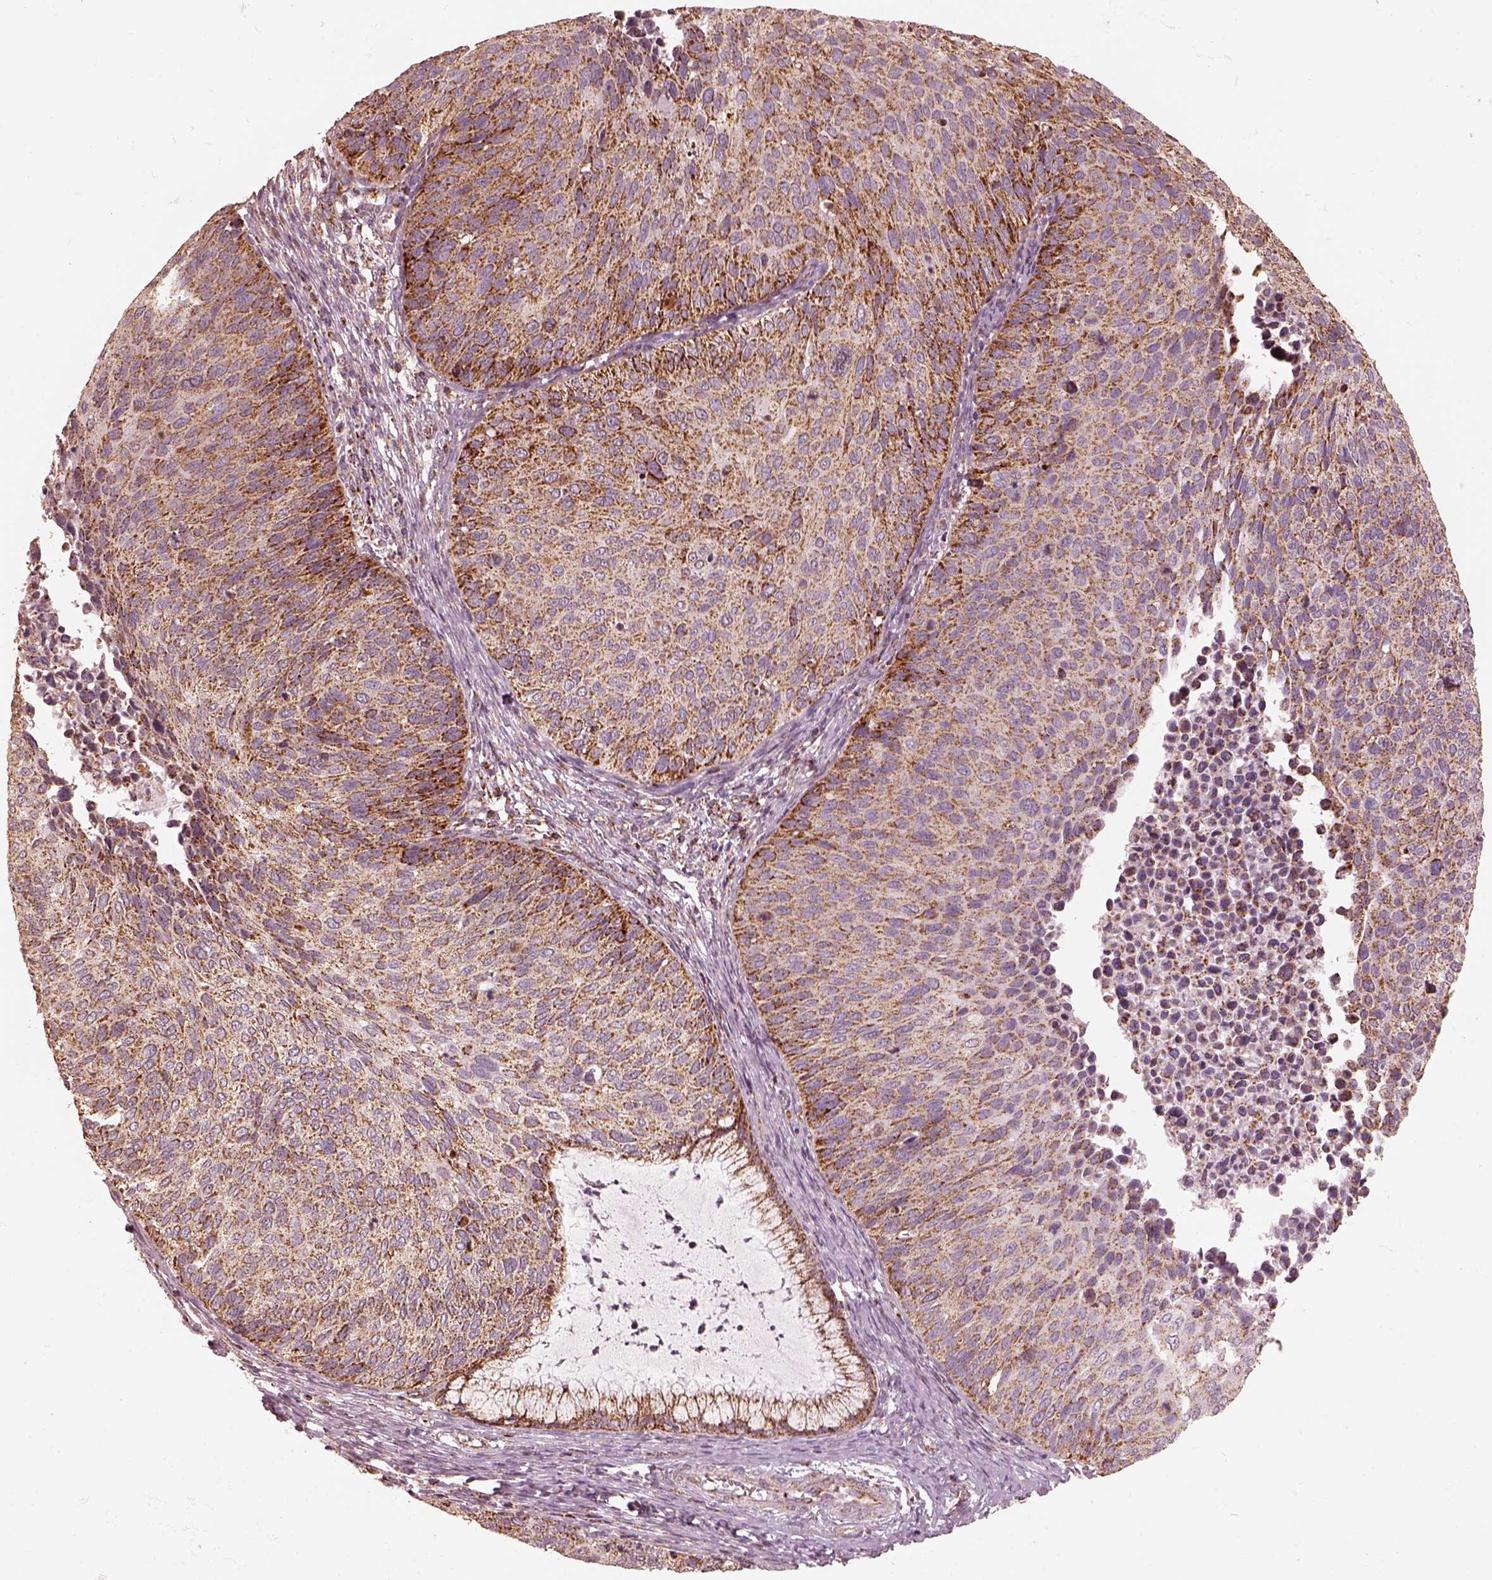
{"staining": {"intensity": "moderate", "quantity": ">75%", "location": "cytoplasmic/membranous"}, "tissue": "cervical cancer", "cell_type": "Tumor cells", "image_type": "cancer", "snomed": [{"axis": "morphology", "description": "Squamous cell carcinoma, NOS"}, {"axis": "topography", "description": "Cervix"}], "caption": "Protein staining reveals moderate cytoplasmic/membranous expression in approximately >75% of tumor cells in cervical cancer.", "gene": "ENTPD6", "patient": {"sex": "female", "age": 36}}